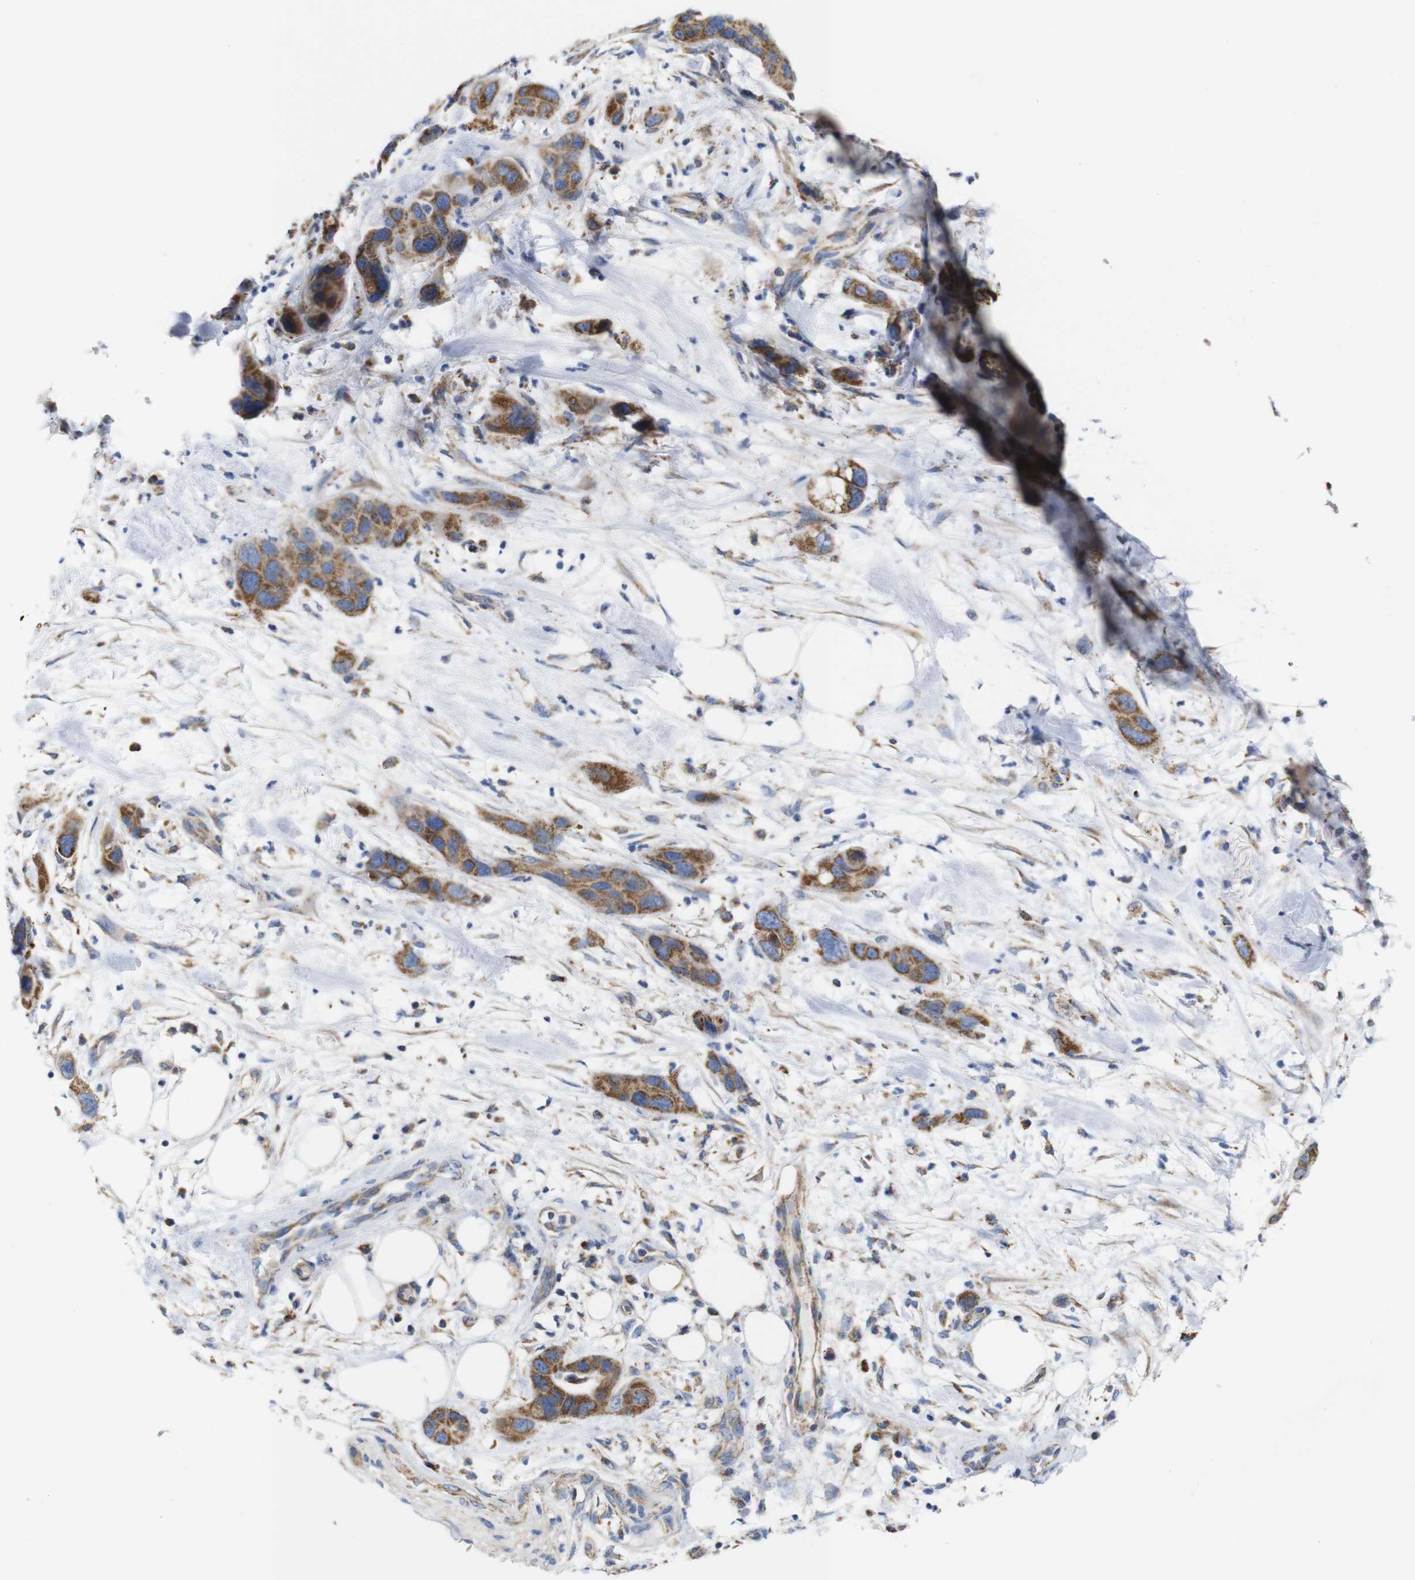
{"staining": {"intensity": "moderate", "quantity": ">75%", "location": "cytoplasmic/membranous"}, "tissue": "pancreatic cancer", "cell_type": "Tumor cells", "image_type": "cancer", "snomed": [{"axis": "morphology", "description": "Adenocarcinoma, NOS"}, {"axis": "topography", "description": "Pancreas"}], "caption": "A histopathology image showing moderate cytoplasmic/membranous positivity in about >75% of tumor cells in pancreatic cancer (adenocarcinoma), as visualized by brown immunohistochemical staining.", "gene": "FAM171B", "patient": {"sex": "female", "age": 71}}